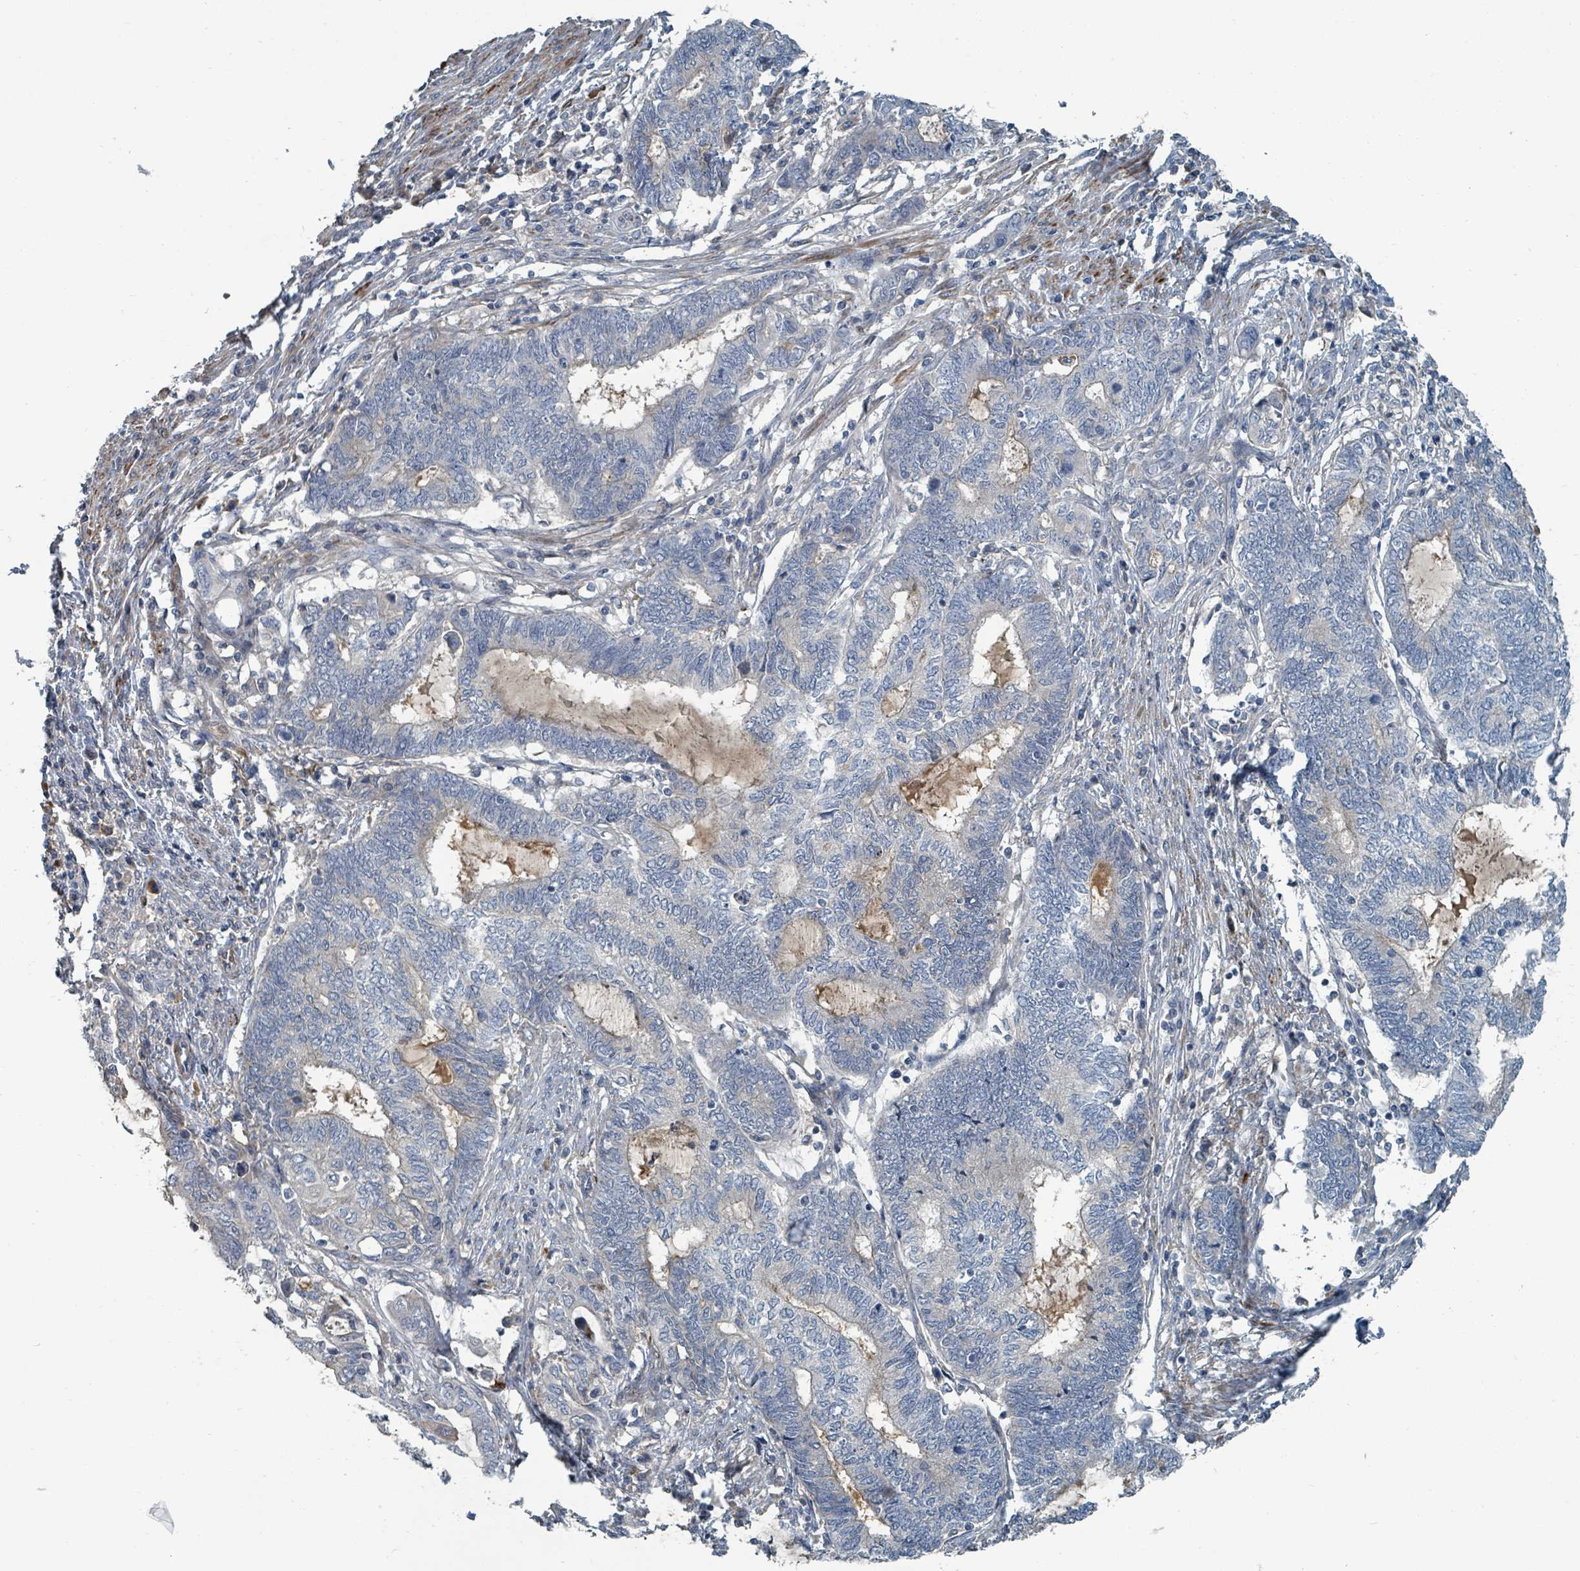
{"staining": {"intensity": "negative", "quantity": "none", "location": "none"}, "tissue": "endometrial cancer", "cell_type": "Tumor cells", "image_type": "cancer", "snomed": [{"axis": "morphology", "description": "Adenocarcinoma, NOS"}, {"axis": "topography", "description": "Uterus"}, {"axis": "topography", "description": "Endometrium"}], "caption": "Immunohistochemistry (IHC) photomicrograph of endometrial adenocarcinoma stained for a protein (brown), which shows no staining in tumor cells. (Brightfield microscopy of DAB (3,3'-diaminobenzidine) immunohistochemistry at high magnification).", "gene": "SLC44A5", "patient": {"sex": "female", "age": 70}}